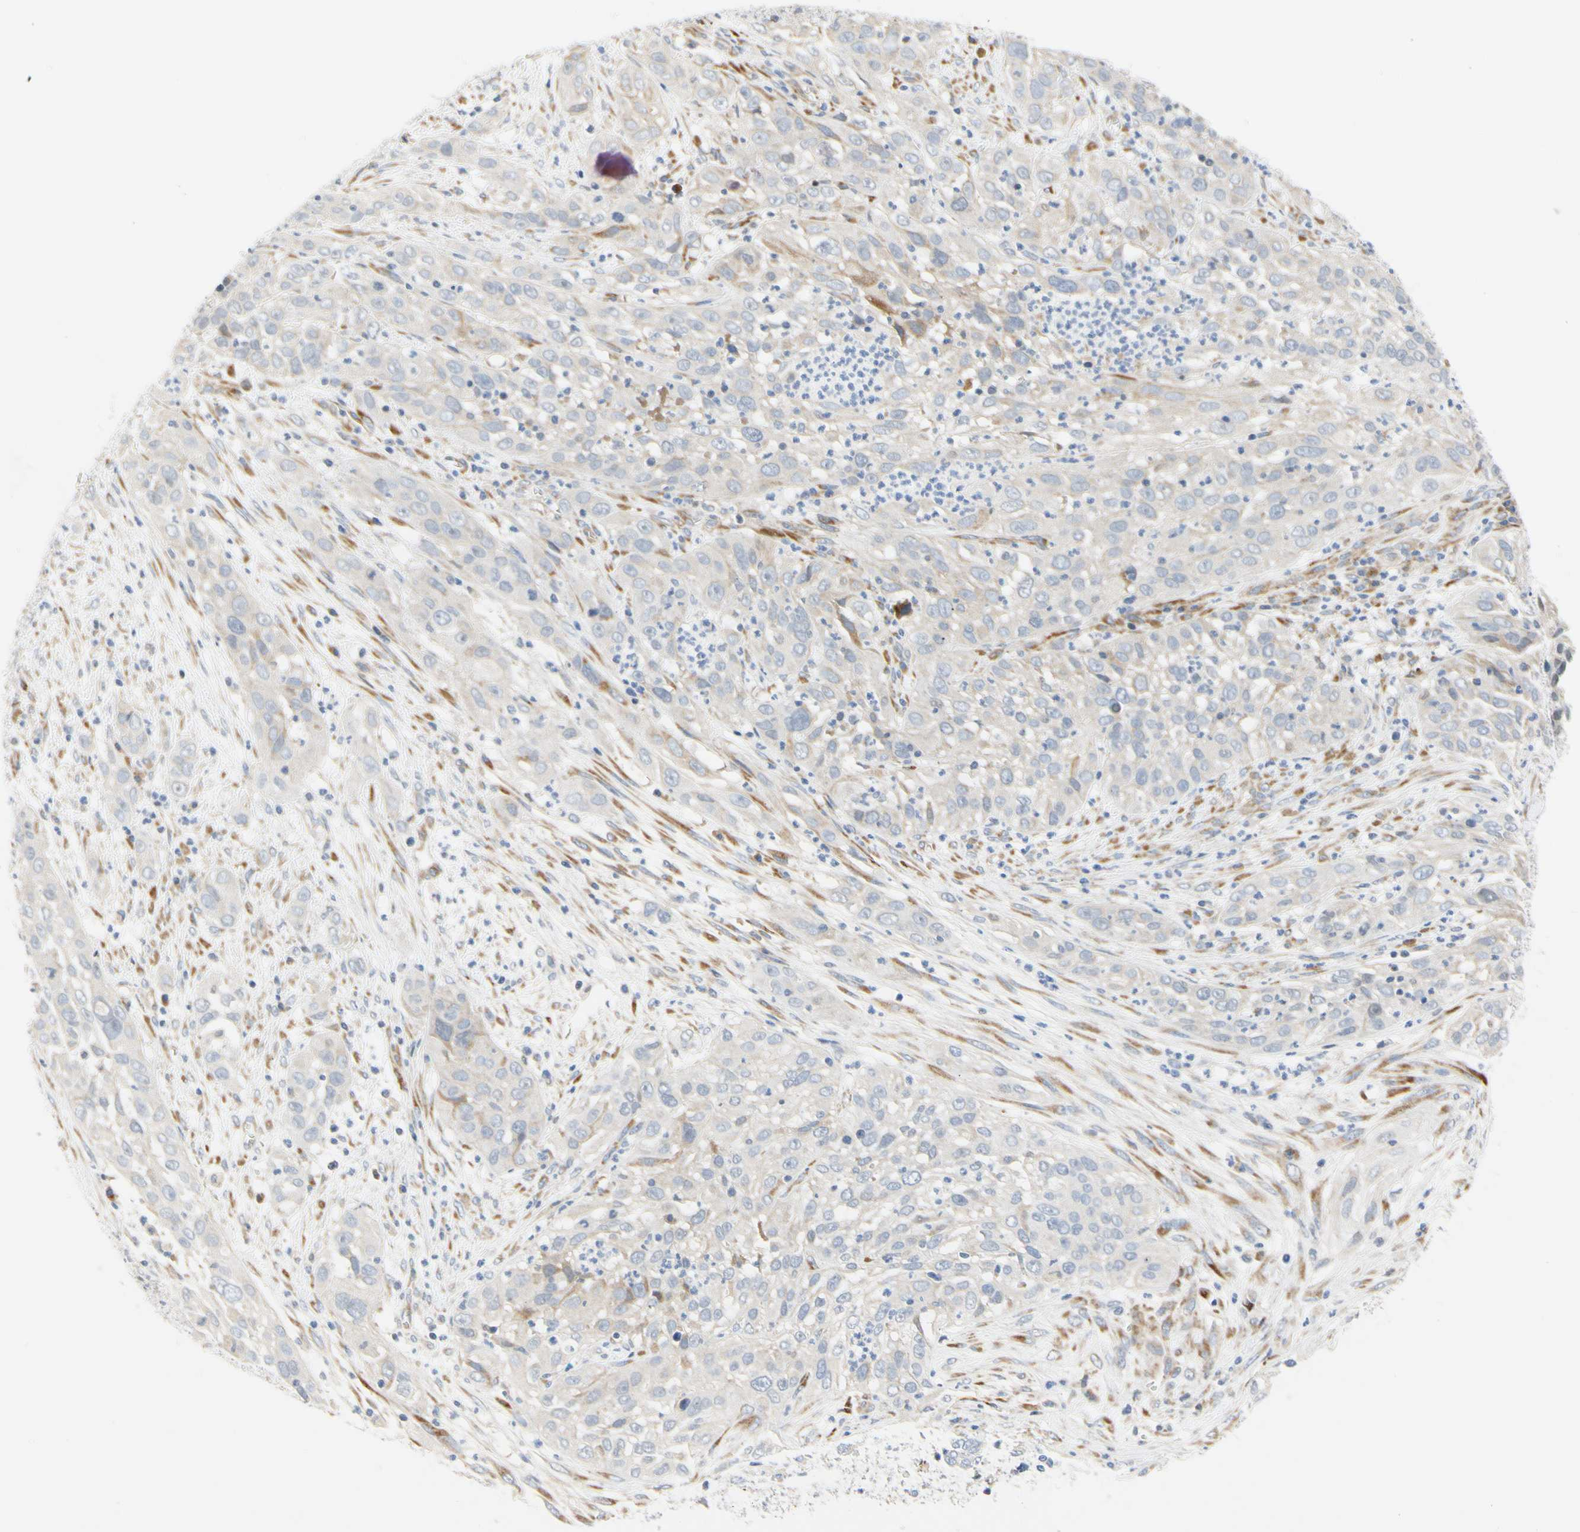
{"staining": {"intensity": "negative", "quantity": "none", "location": "none"}, "tissue": "cervical cancer", "cell_type": "Tumor cells", "image_type": "cancer", "snomed": [{"axis": "morphology", "description": "Squamous cell carcinoma, NOS"}, {"axis": "topography", "description": "Cervix"}], "caption": "Tumor cells are negative for protein expression in human cervical squamous cell carcinoma. Nuclei are stained in blue.", "gene": "ZNF236", "patient": {"sex": "female", "age": 32}}